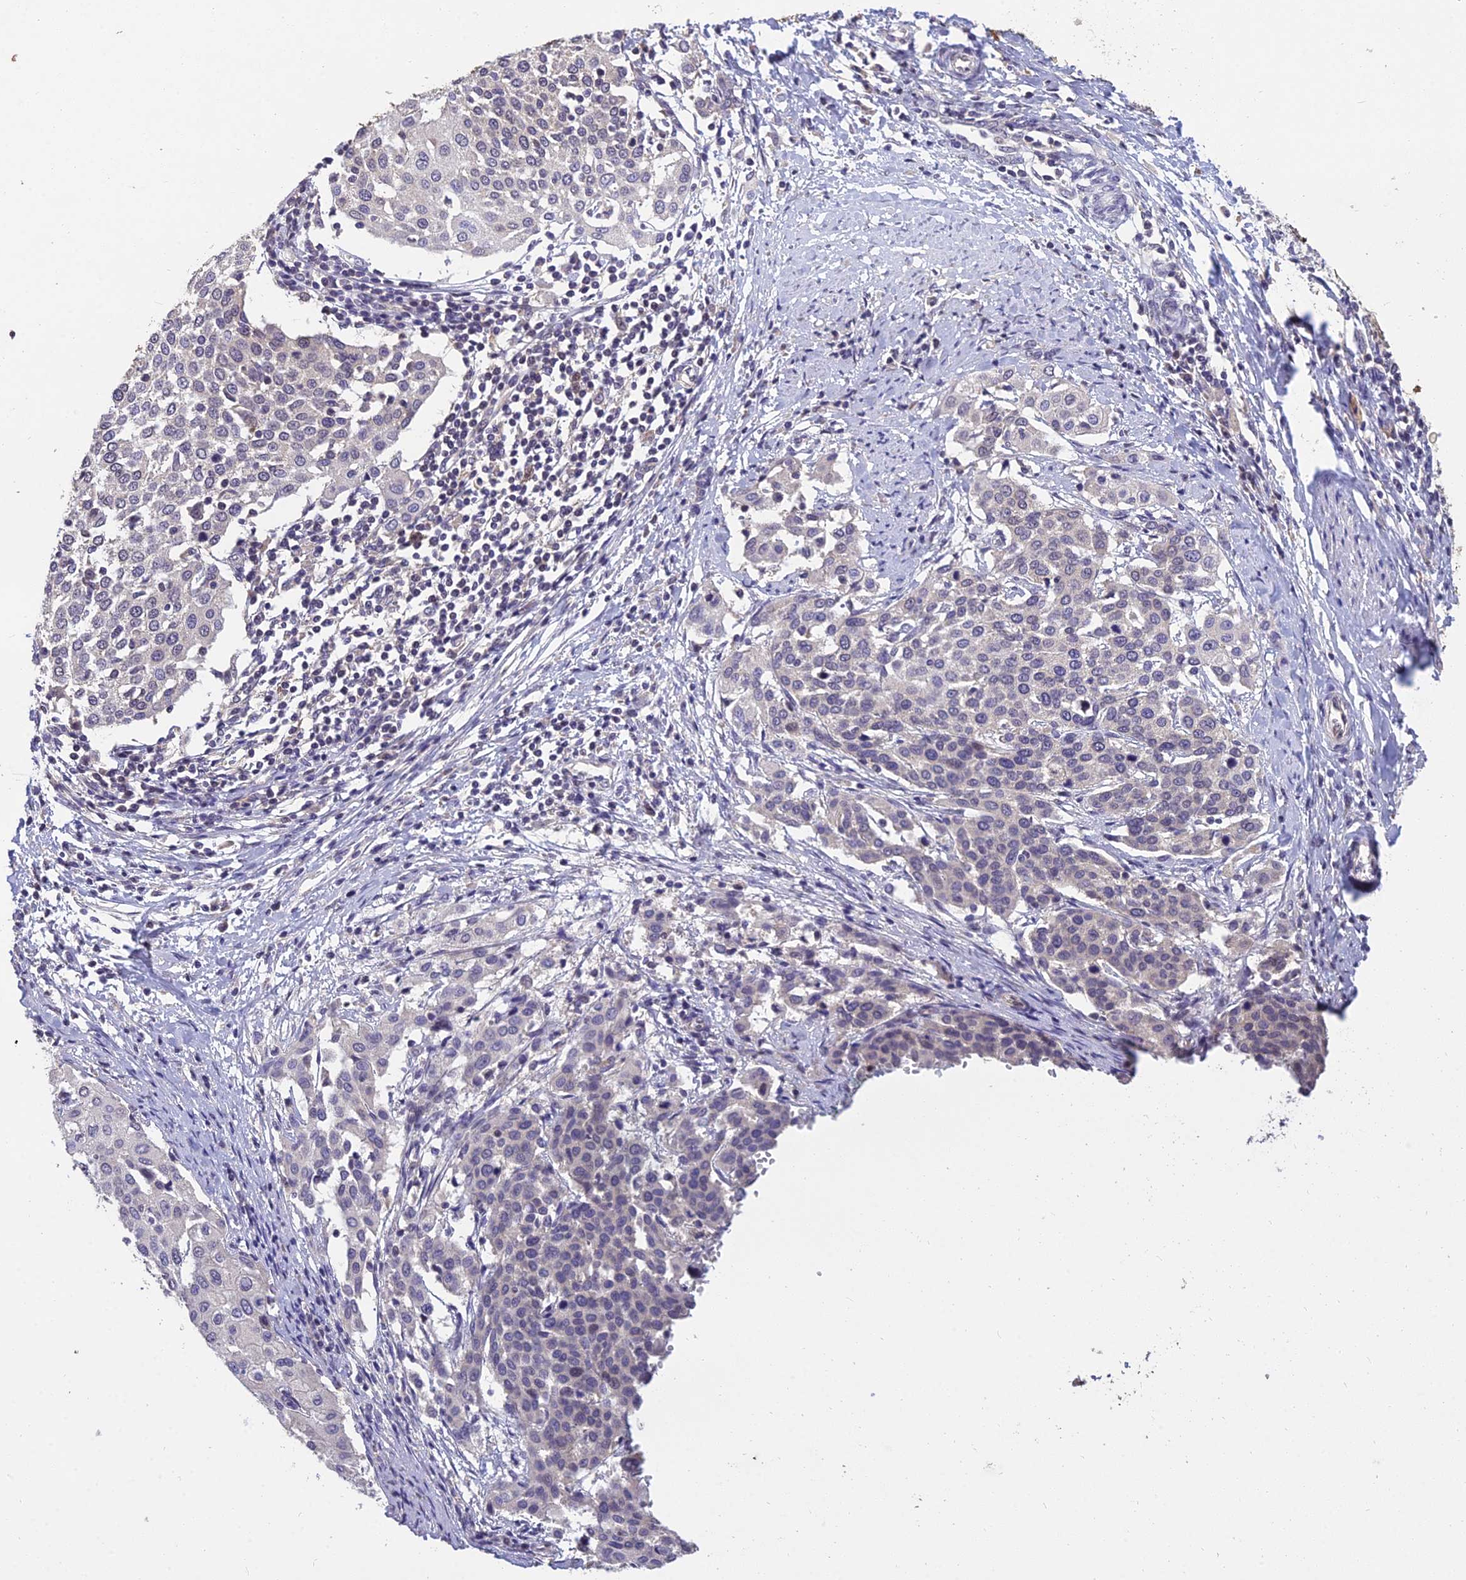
{"staining": {"intensity": "negative", "quantity": "none", "location": "none"}, "tissue": "cervical cancer", "cell_type": "Tumor cells", "image_type": "cancer", "snomed": [{"axis": "morphology", "description": "Squamous cell carcinoma, NOS"}, {"axis": "topography", "description": "Cervix"}], "caption": "High power microscopy histopathology image of an immunohistochemistry (IHC) image of cervical cancer (squamous cell carcinoma), revealing no significant staining in tumor cells.", "gene": "GRWD1", "patient": {"sex": "female", "age": 44}}